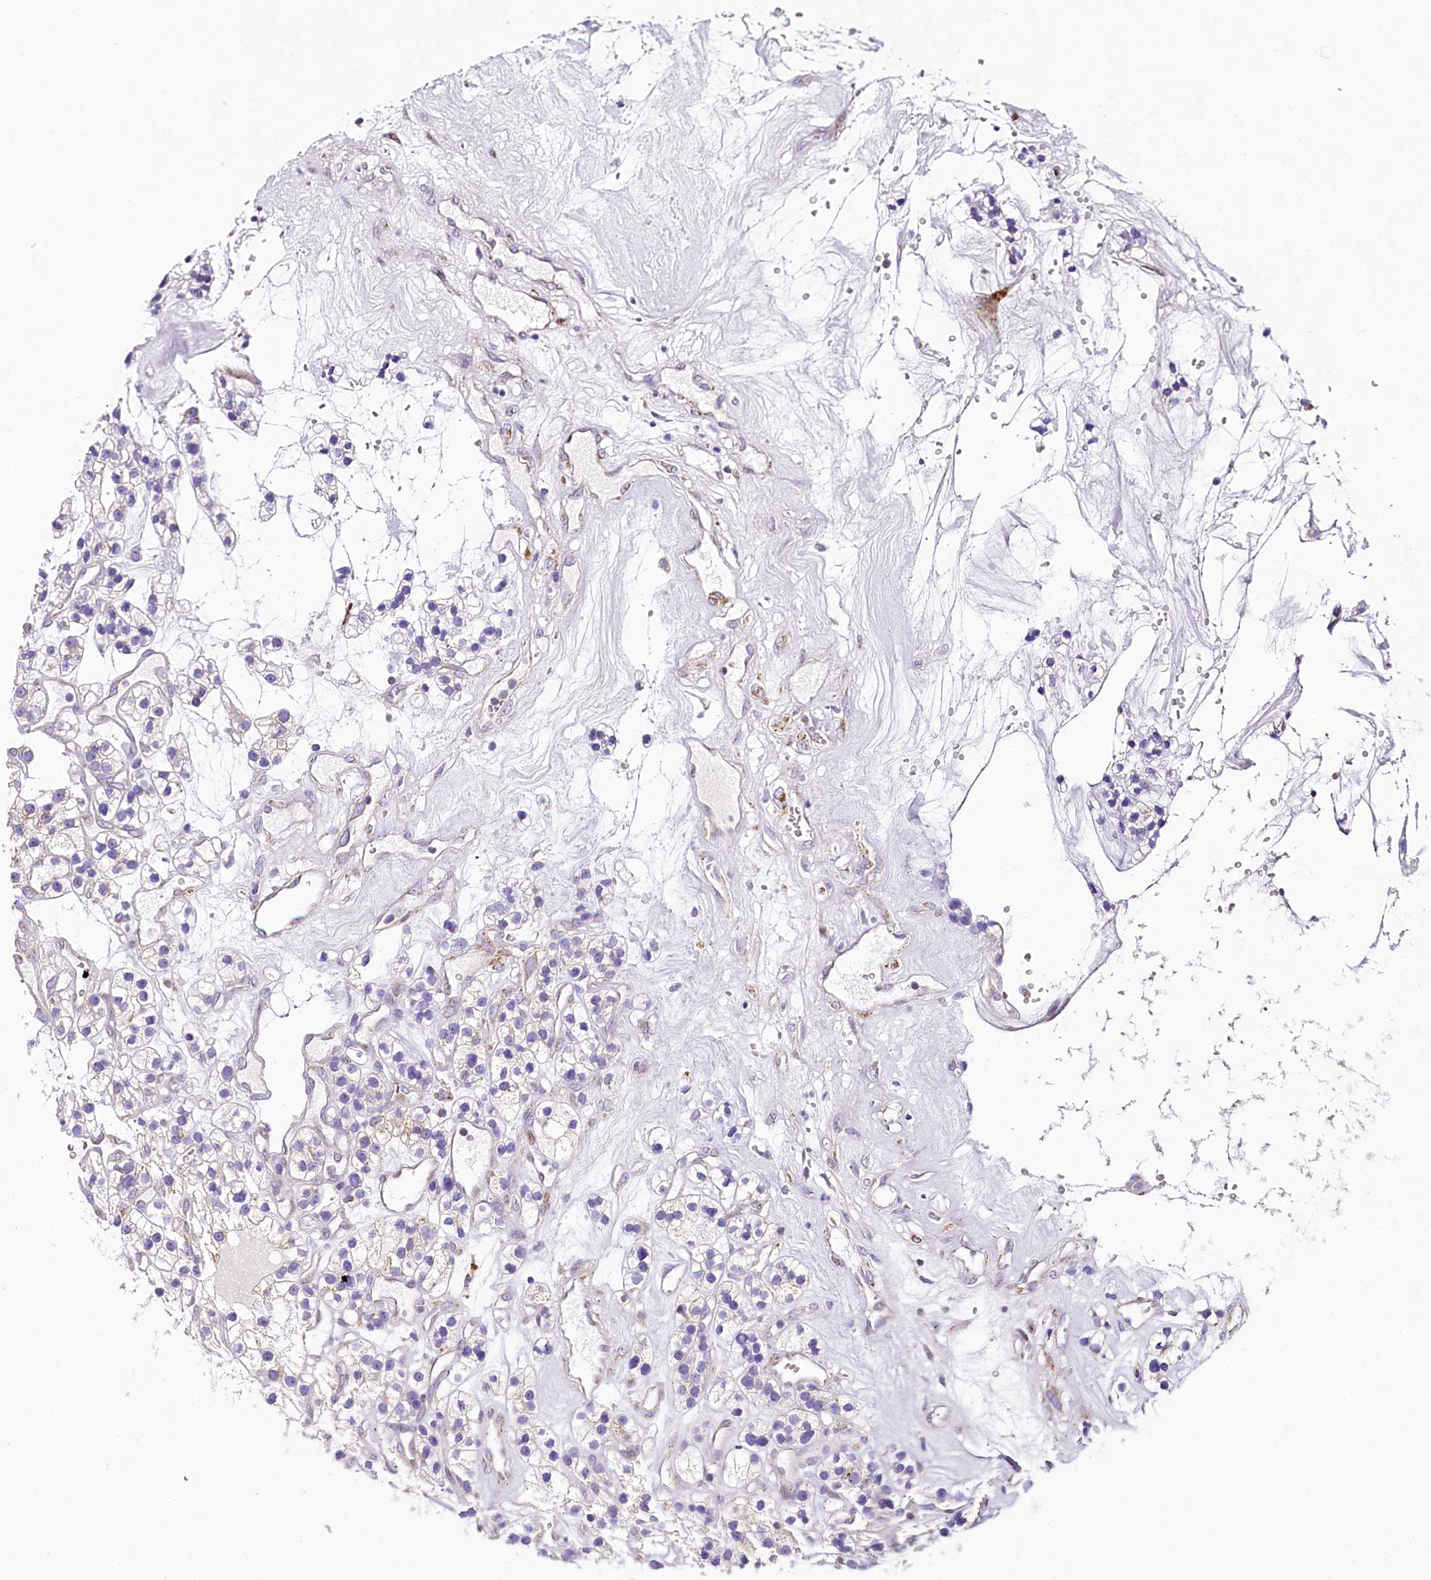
{"staining": {"intensity": "negative", "quantity": "none", "location": "none"}, "tissue": "renal cancer", "cell_type": "Tumor cells", "image_type": "cancer", "snomed": [{"axis": "morphology", "description": "Adenocarcinoma, NOS"}, {"axis": "topography", "description": "Kidney"}], "caption": "Immunohistochemistry photomicrograph of neoplastic tissue: renal cancer (adenocarcinoma) stained with DAB (3,3'-diaminobenzidine) displays no significant protein expression in tumor cells.", "gene": "PPIP5K2", "patient": {"sex": "female", "age": 57}}